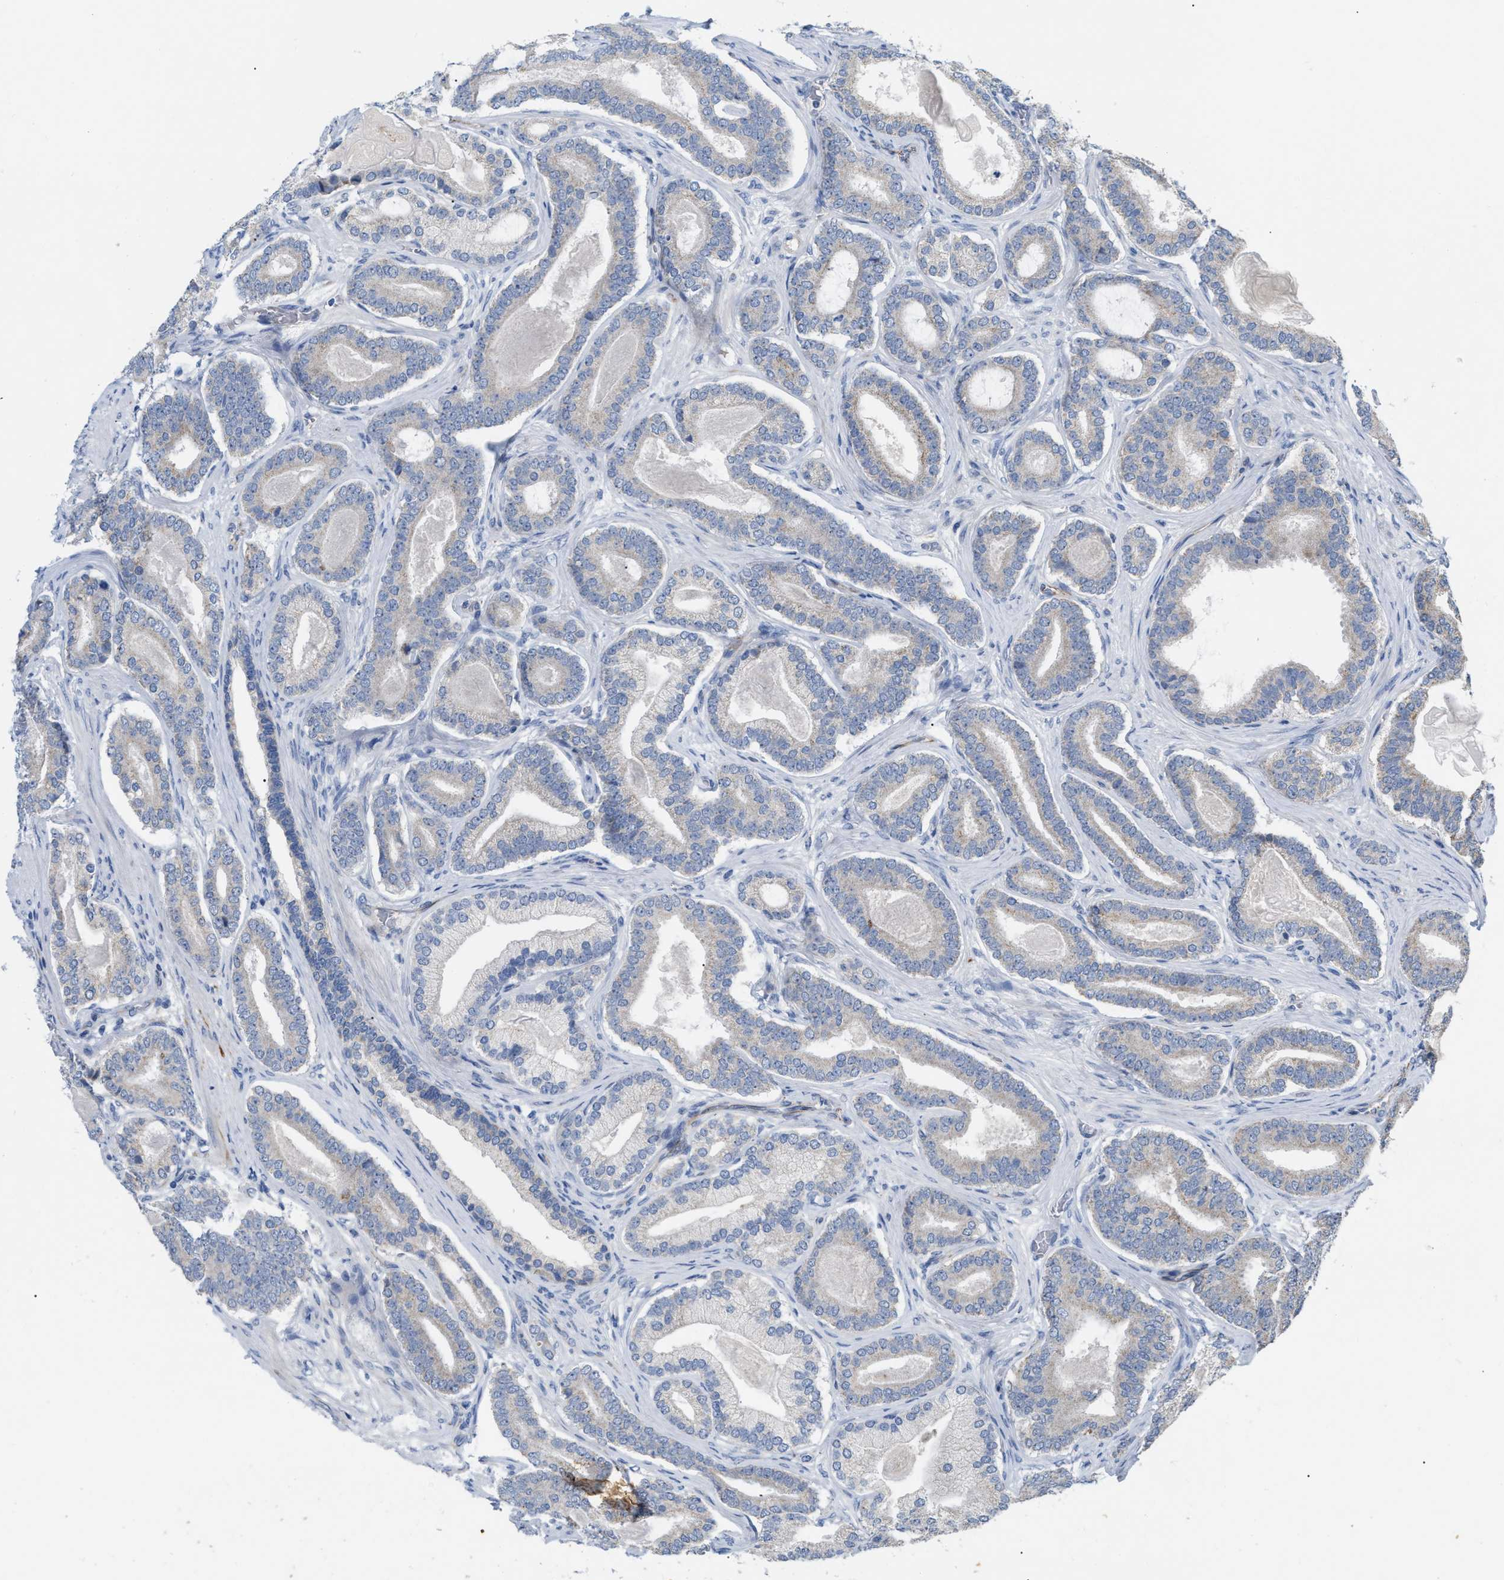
{"staining": {"intensity": "negative", "quantity": "none", "location": "none"}, "tissue": "prostate cancer", "cell_type": "Tumor cells", "image_type": "cancer", "snomed": [{"axis": "morphology", "description": "Adenocarcinoma, High grade"}, {"axis": "topography", "description": "Prostate"}], "caption": "Immunohistochemistry (IHC) photomicrograph of neoplastic tissue: prostate cancer stained with DAB (3,3'-diaminobenzidine) exhibits no significant protein positivity in tumor cells.", "gene": "DHX58", "patient": {"sex": "male", "age": 60}}